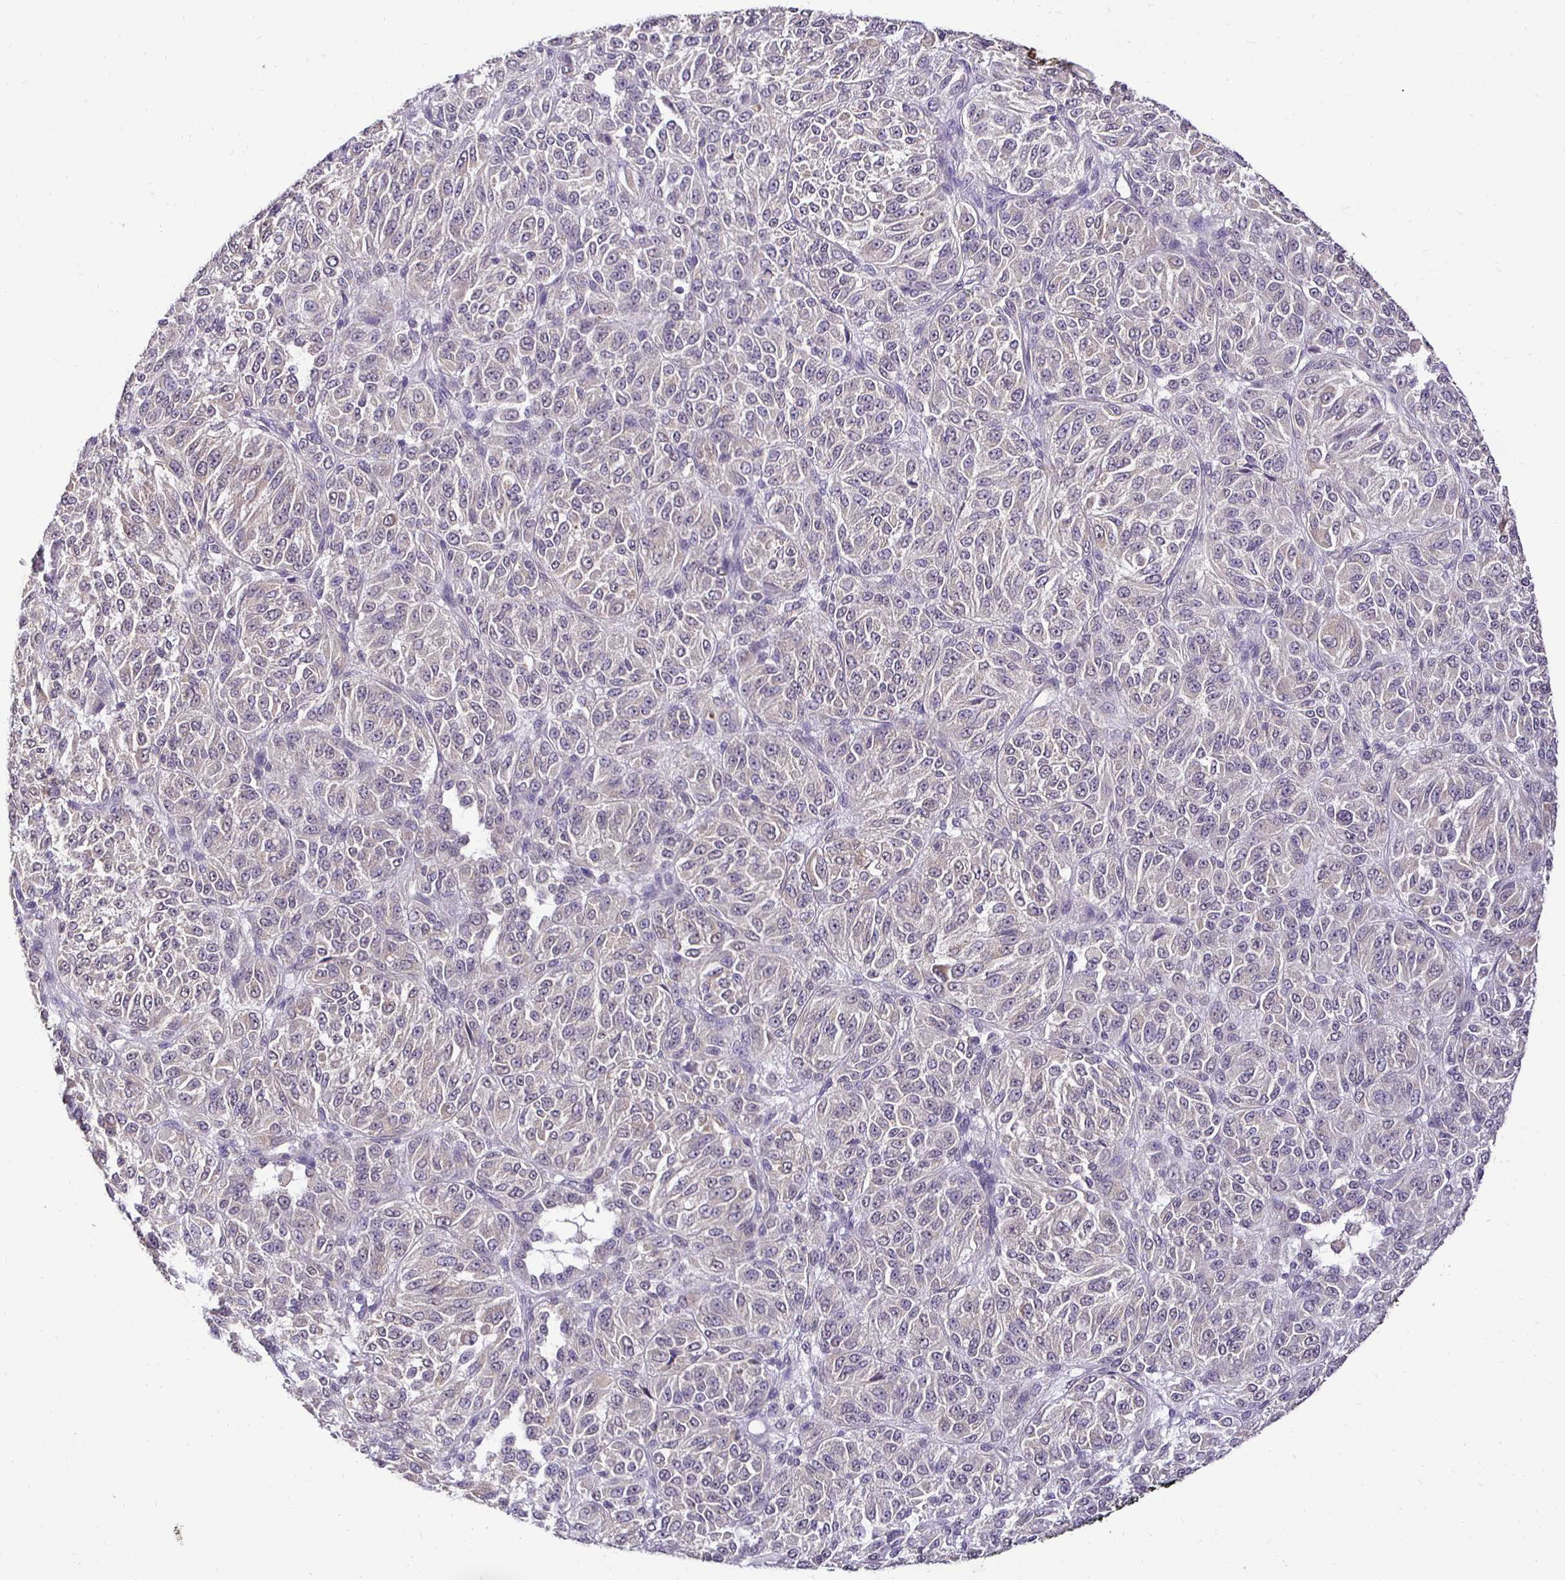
{"staining": {"intensity": "negative", "quantity": "none", "location": "none"}, "tissue": "melanoma", "cell_type": "Tumor cells", "image_type": "cancer", "snomed": [{"axis": "morphology", "description": "Malignant melanoma, Metastatic site"}, {"axis": "topography", "description": "Brain"}], "caption": "Tumor cells show no significant protein expression in melanoma. (Immunohistochemistry (ihc), brightfield microscopy, high magnification).", "gene": "RHEBL1", "patient": {"sex": "female", "age": 56}}